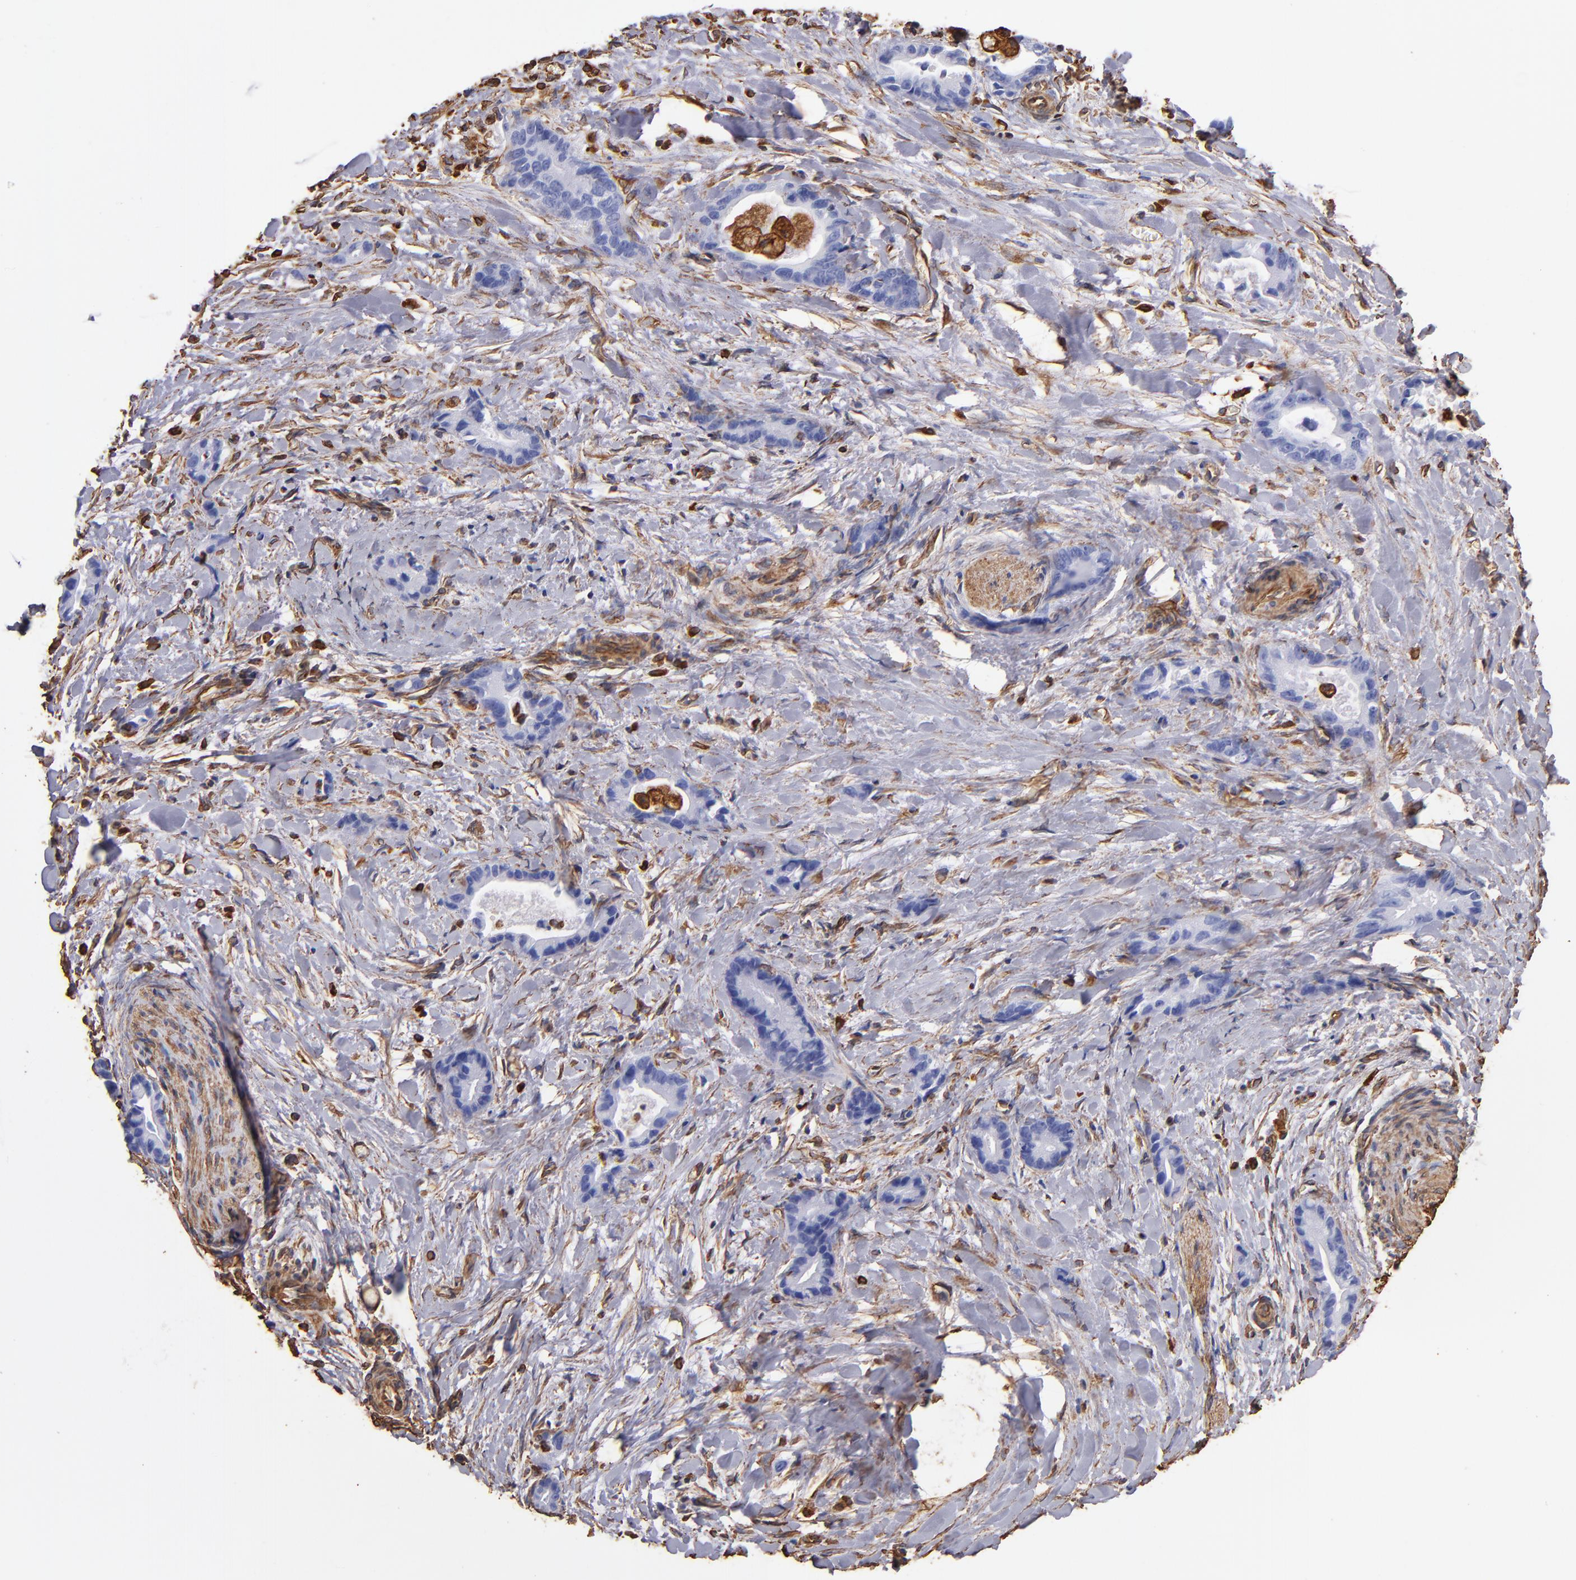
{"staining": {"intensity": "negative", "quantity": "none", "location": "none"}, "tissue": "liver cancer", "cell_type": "Tumor cells", "image_type": "cancer", "snomed": [{"axis": "morphology", "description": "Cholangiocarcinoma"}, {"axis": "topography", "description": "Liver"}], "caption": "Protein analysis of cholangiocarcinoma (liver) demonstrates no significant staining in tumor cells.", "gene": "VIM", "patient": {"sex": "female", "age": 55}}